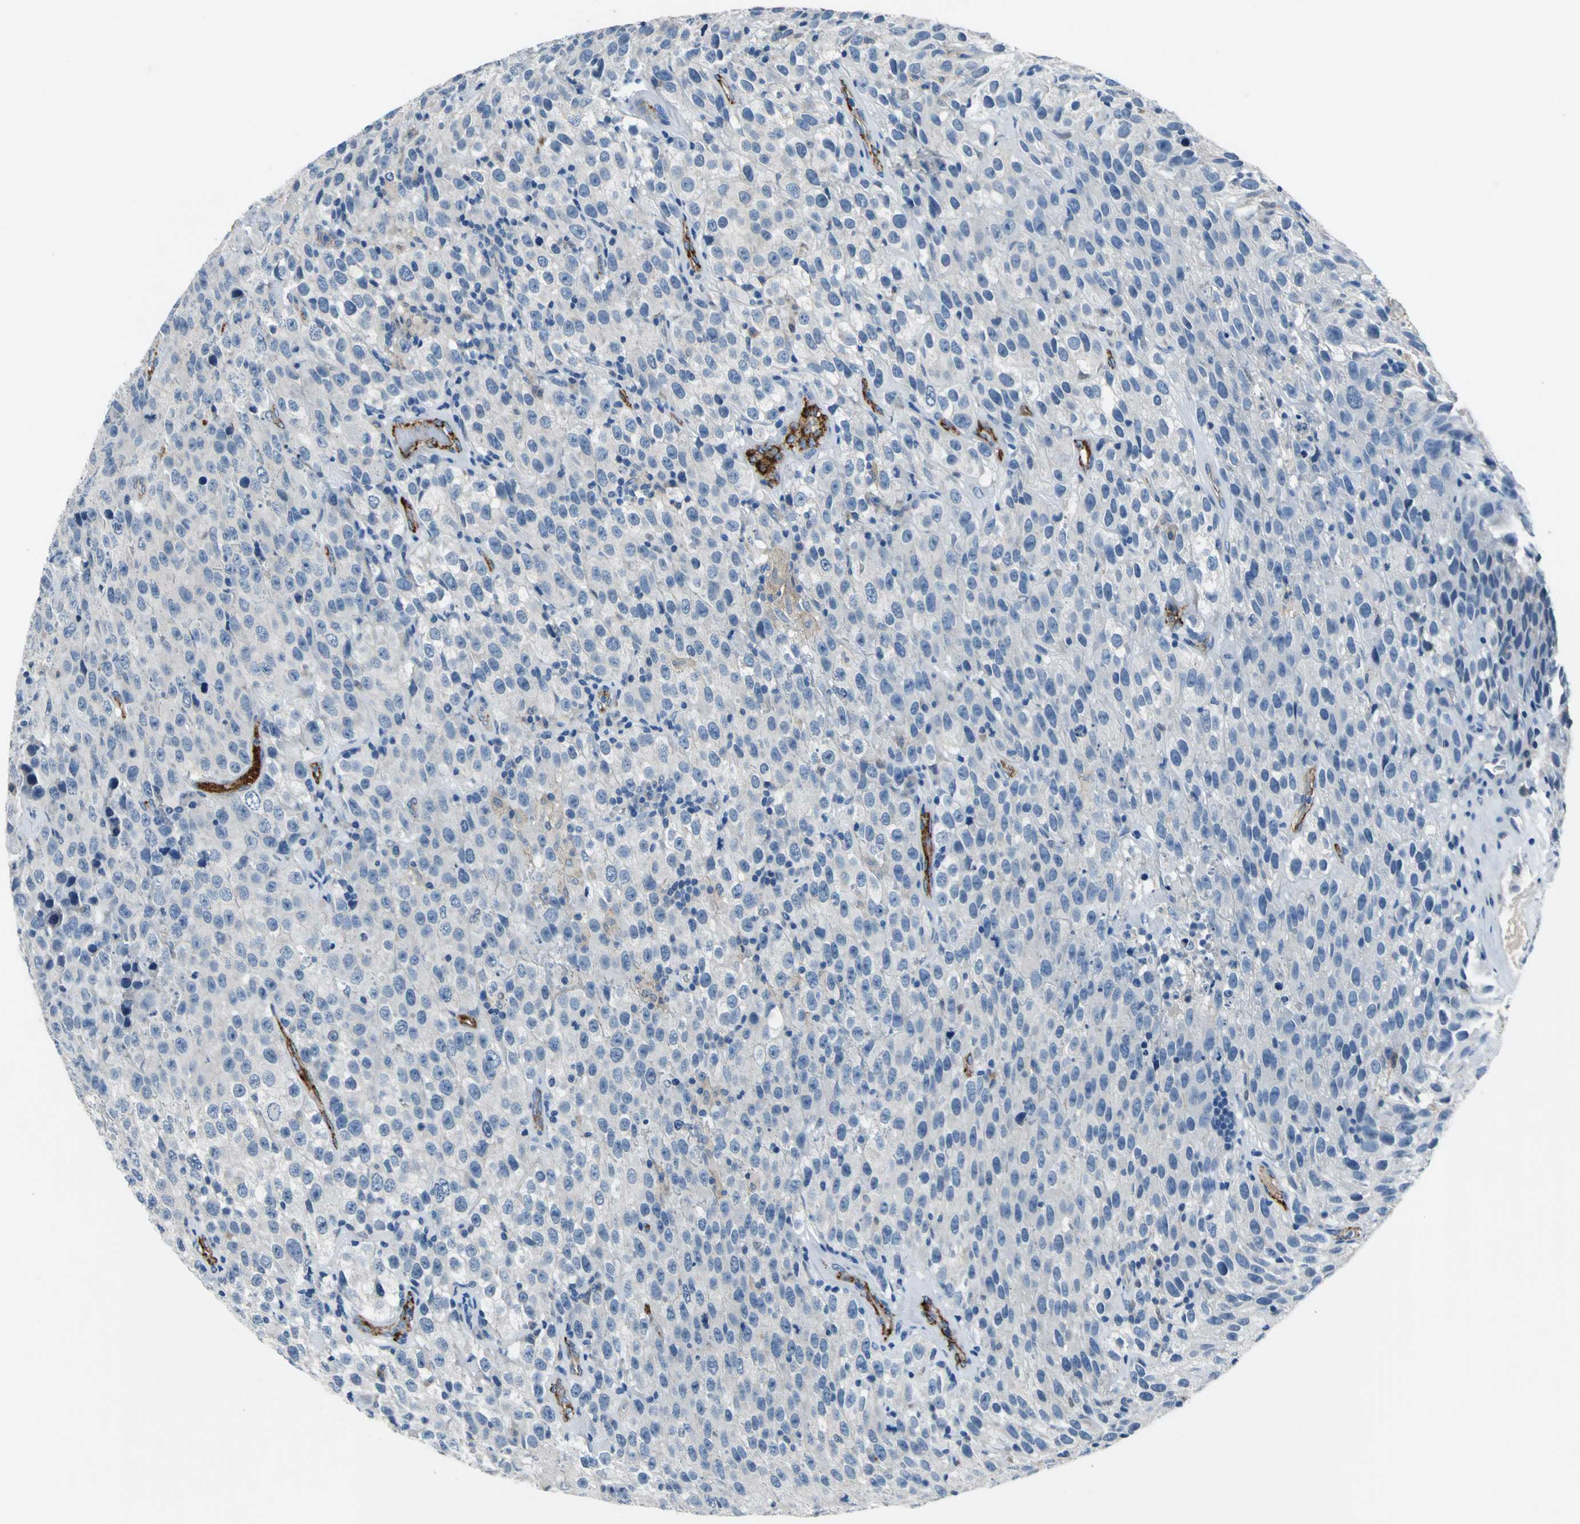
{"staining": {"intensity": "negative", "quantity": "none", "location": "none"}, "tissue": "testis cancer", "cell_type": "Tumor cells", "image_type": "cancer", "snomed": [{"axis": "morphology", "description": "Seminoma, NOS"}, {"axis": "topography", "description": "Testis"}], "caption": "An image of human testis cancer (seminoma) is negative for staining in tumor cells.", "gene": "SELP", "patient": {"sex": "male", "age": 52}}